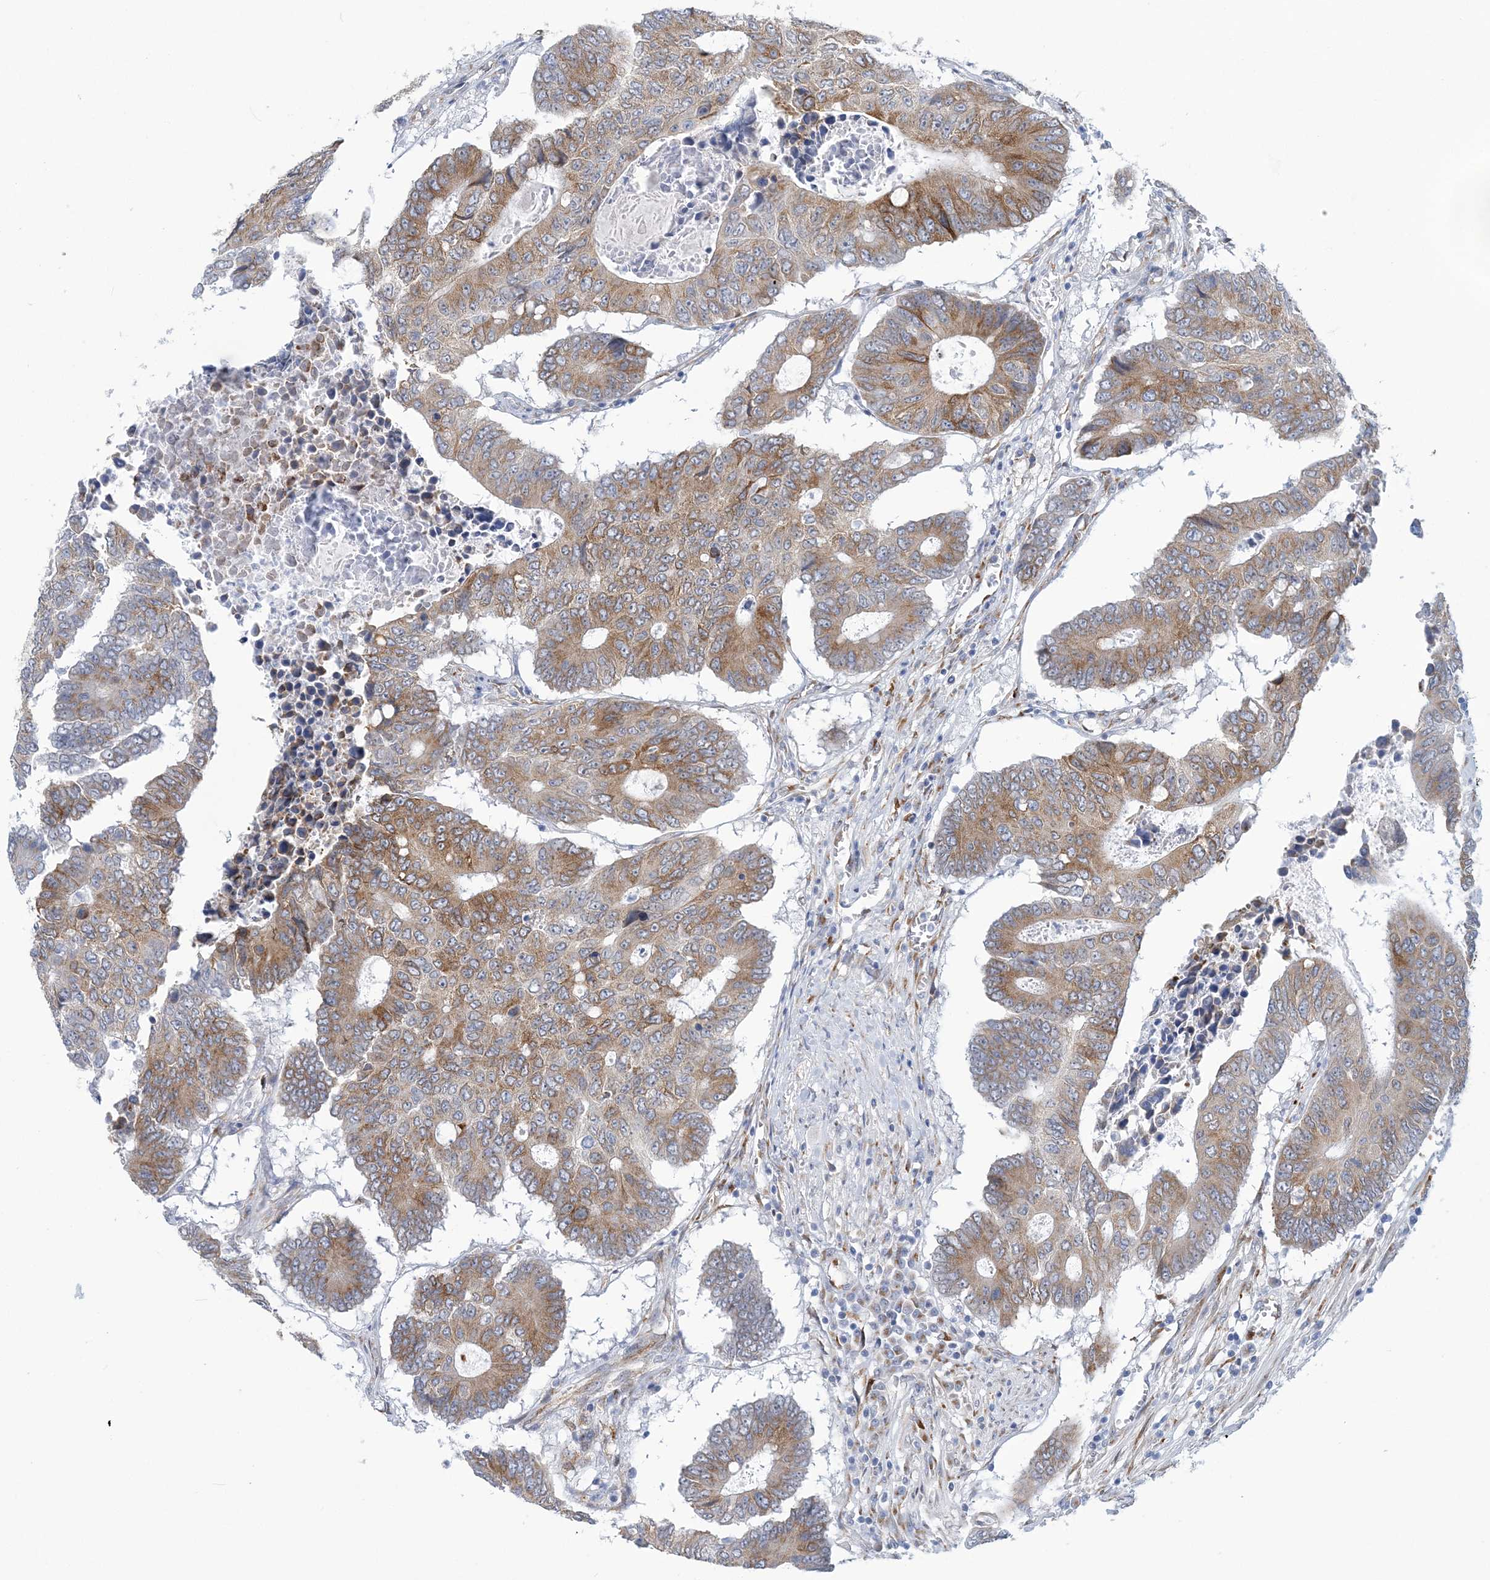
{"staining": {"intensity": "moderate", "quantity": ">75%", "location": "cytoplasmic/membranous"}, "tissue": "colorectal cancer", "cell_type": "Tumor cells", "image_type": "cancer", "snomed": [{"axis": "morphology", "description": "Adenocarcinoma, NOS"}, {"axis": "topography", "description": "Colon"}], "caption": "Colorectal cancer tissue reveals moderate cytoplasmic/membranous expression in about >75% of tumor cells", "gene": "PLEKHG4B", "patient": {"sex": "male", "age": 87}}